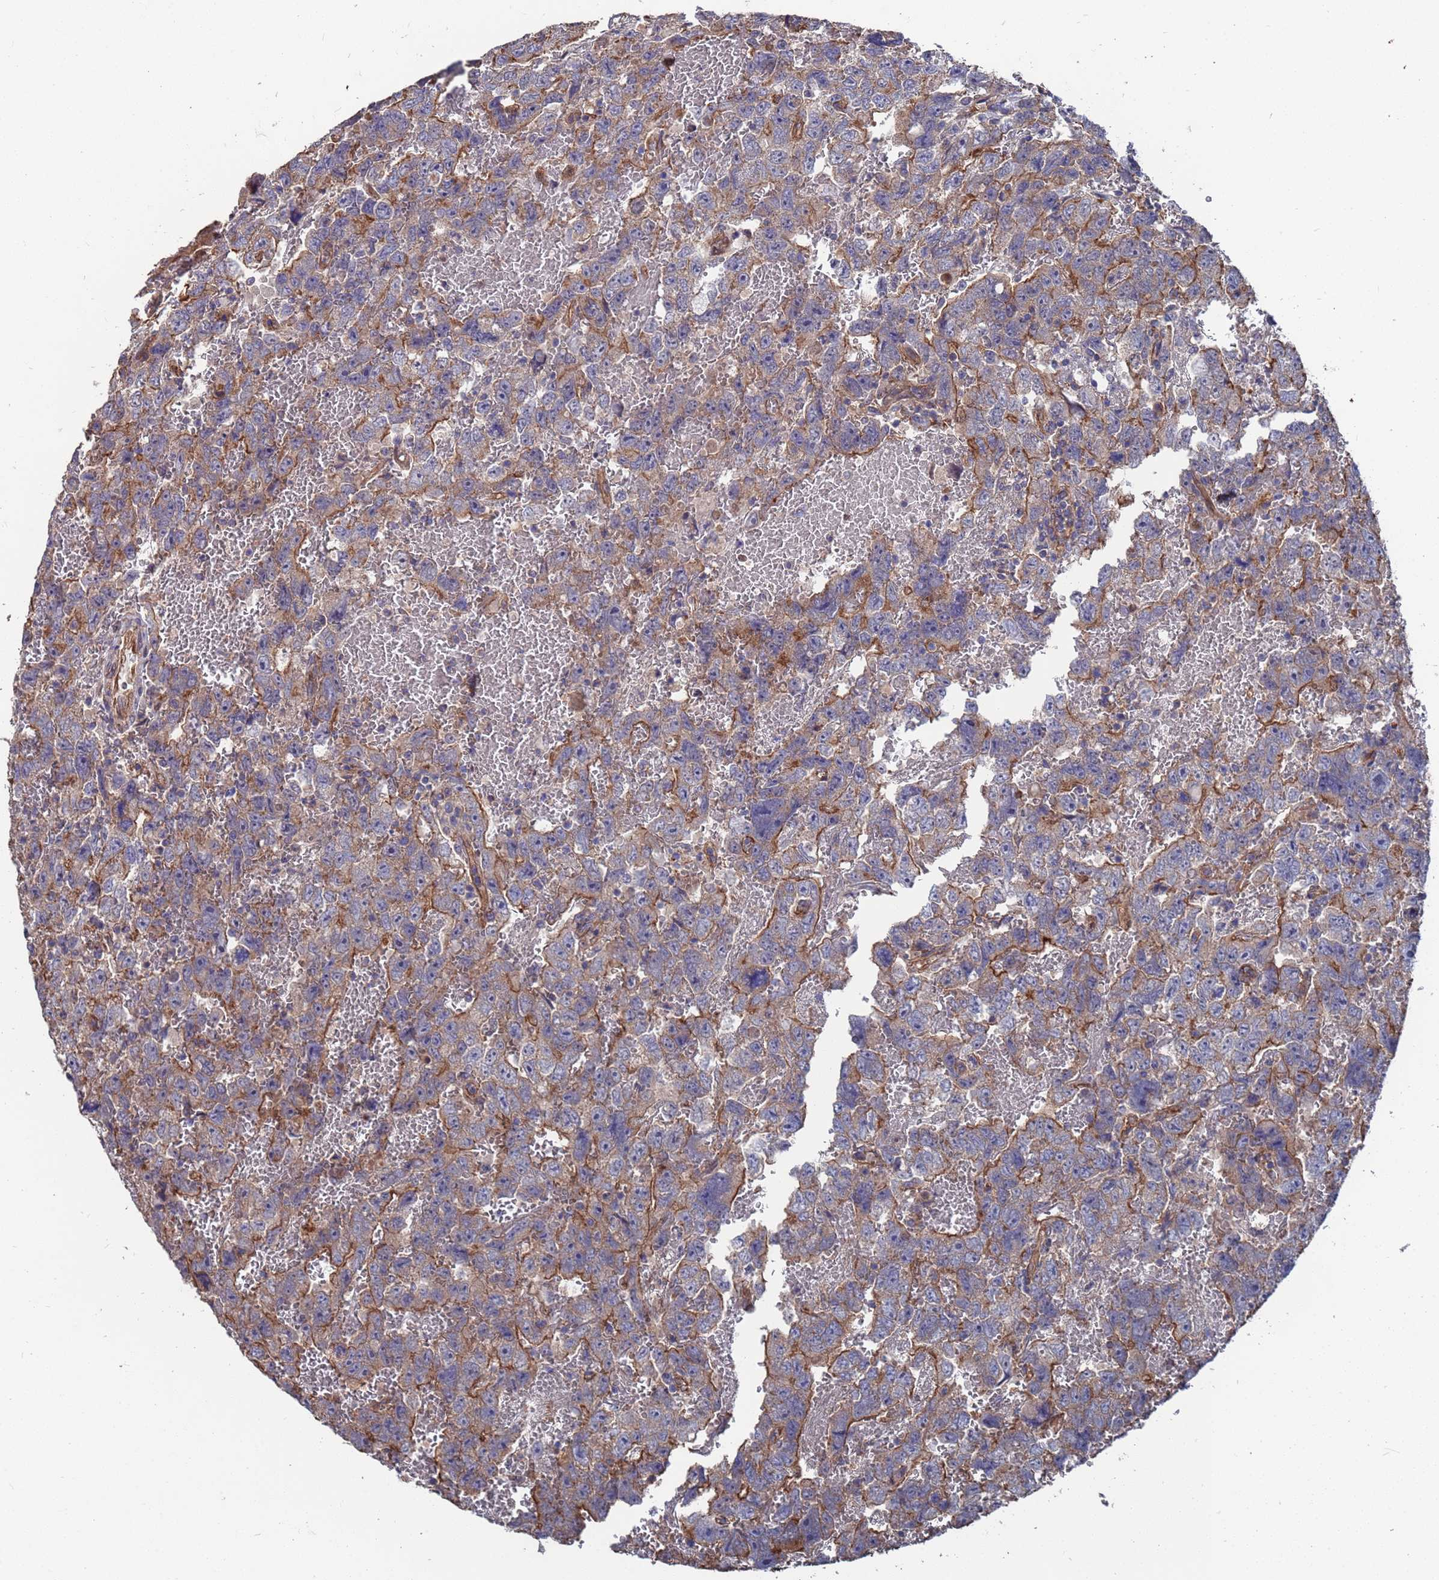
{"staining": {"intensity": "moderate", "quantity": "25%-75%", "location": "cytoplasmic/membranous"}, "tissue": "testis cancer", "cell_type": "Tumor cells", "image_type": "cancer", "snomed": [{"axis": "morphology", "description": "Carcinoma, Embryonal, NOS"}, {"axis": "topography", "description": "Testis"}], "caption": "The histopathology image demonstrates staining of testis cancer (embryonal carcinoma), revealing moderate cytoplasmic/membranous protein expression (brown color) within tumor cells.", "gene": "NDUFAF6", "patient": {"sex": "male", "age": 45}}